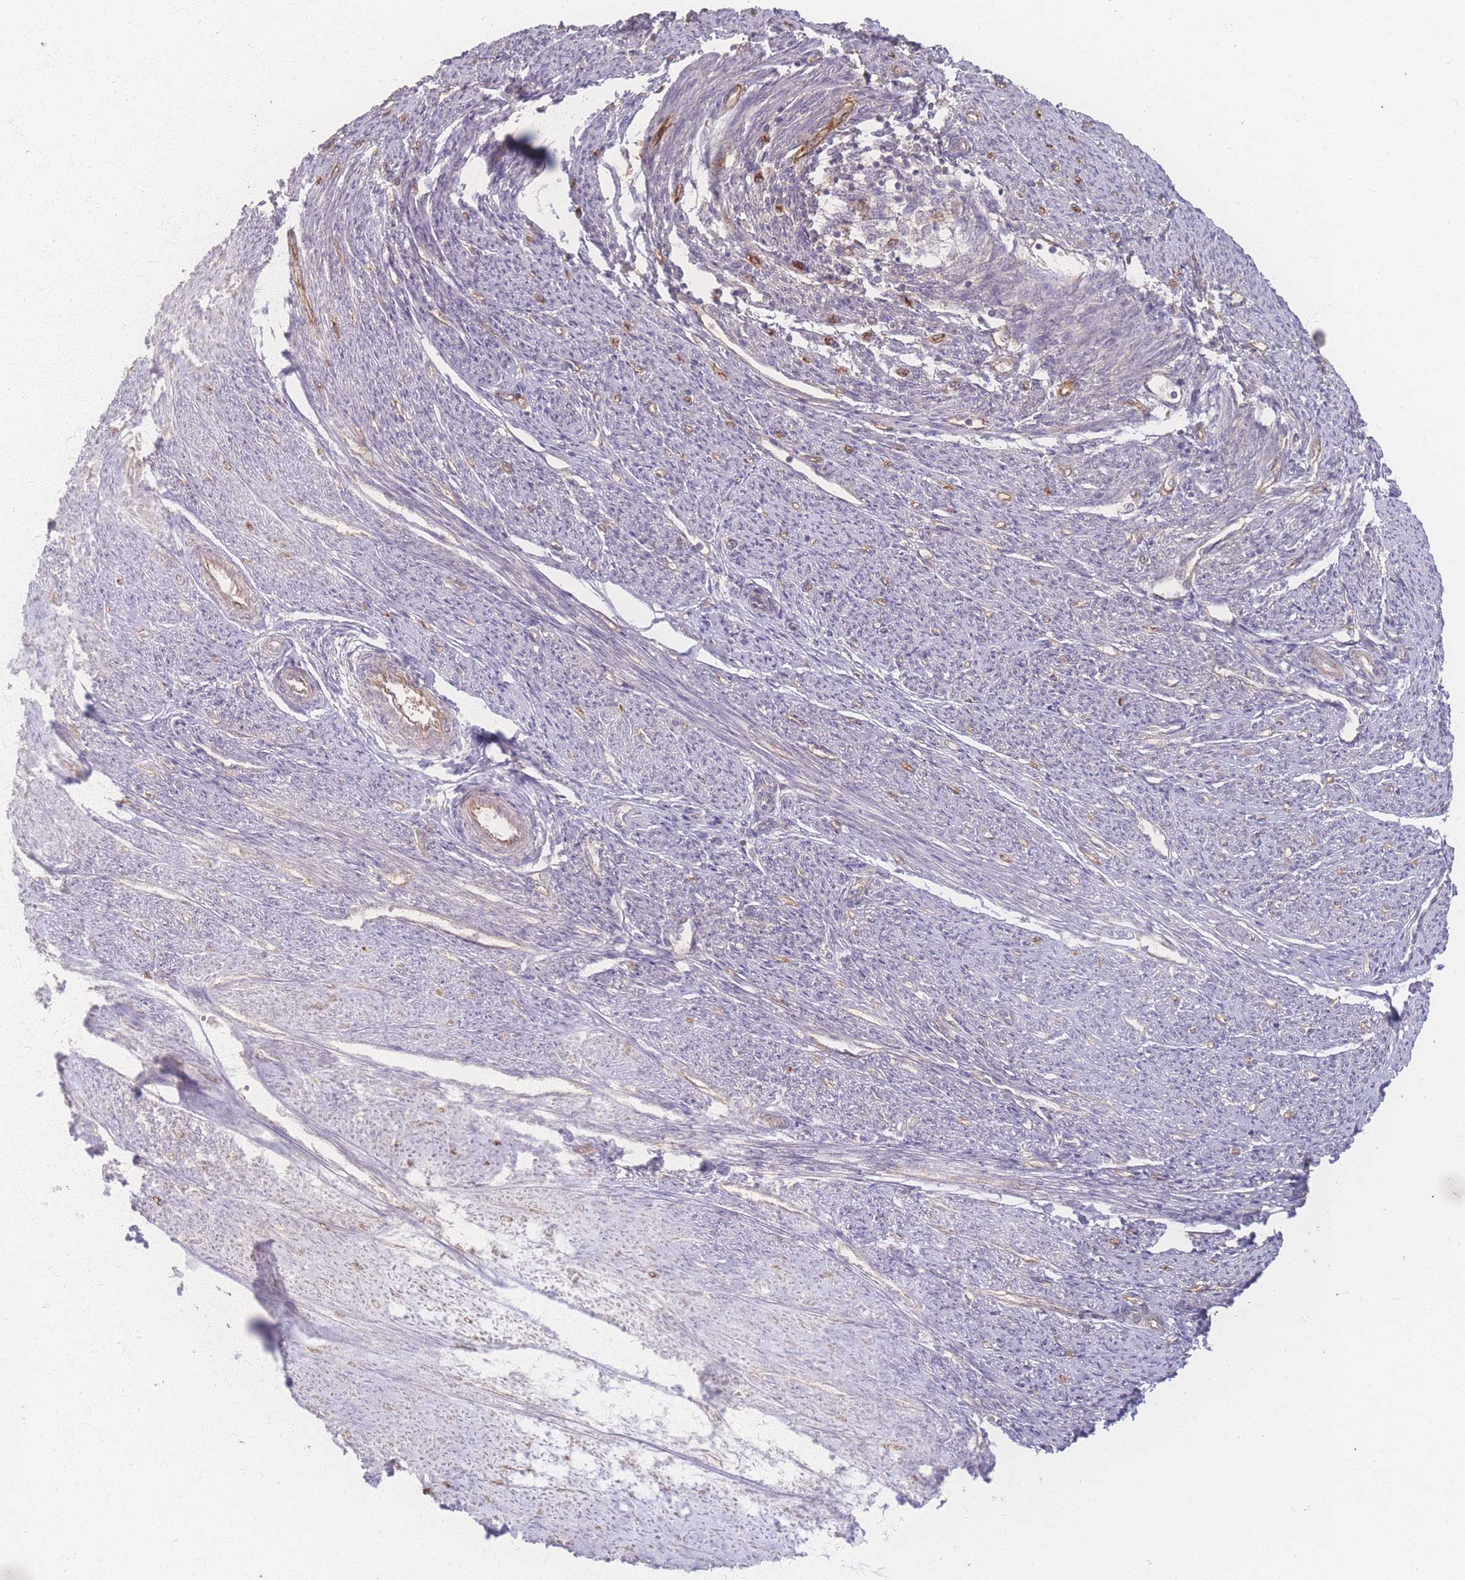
{"staining": {"intensity": "strong", "quantity": "<25%", "location": "cytoplasmic/membranous"}, "tissue": "smooth muscle", "cell_type": "Smooth muscle cells", "image_type": "normal", "snomed": [{"axis": "morphology", "description": "Normal tissue, NOS"}, {"axis": "topography", "description": "Smooth muscle"}, {"axis": "topography", "description": "Uterus"}], "caption": "Protein expression analysis of benign smooth muscle reveals strong cytoplasmic/membranous staining in about <25% of smooth muscle cells.", "gene": "INSR", "patient": {"sex": "female", "age": 59}}